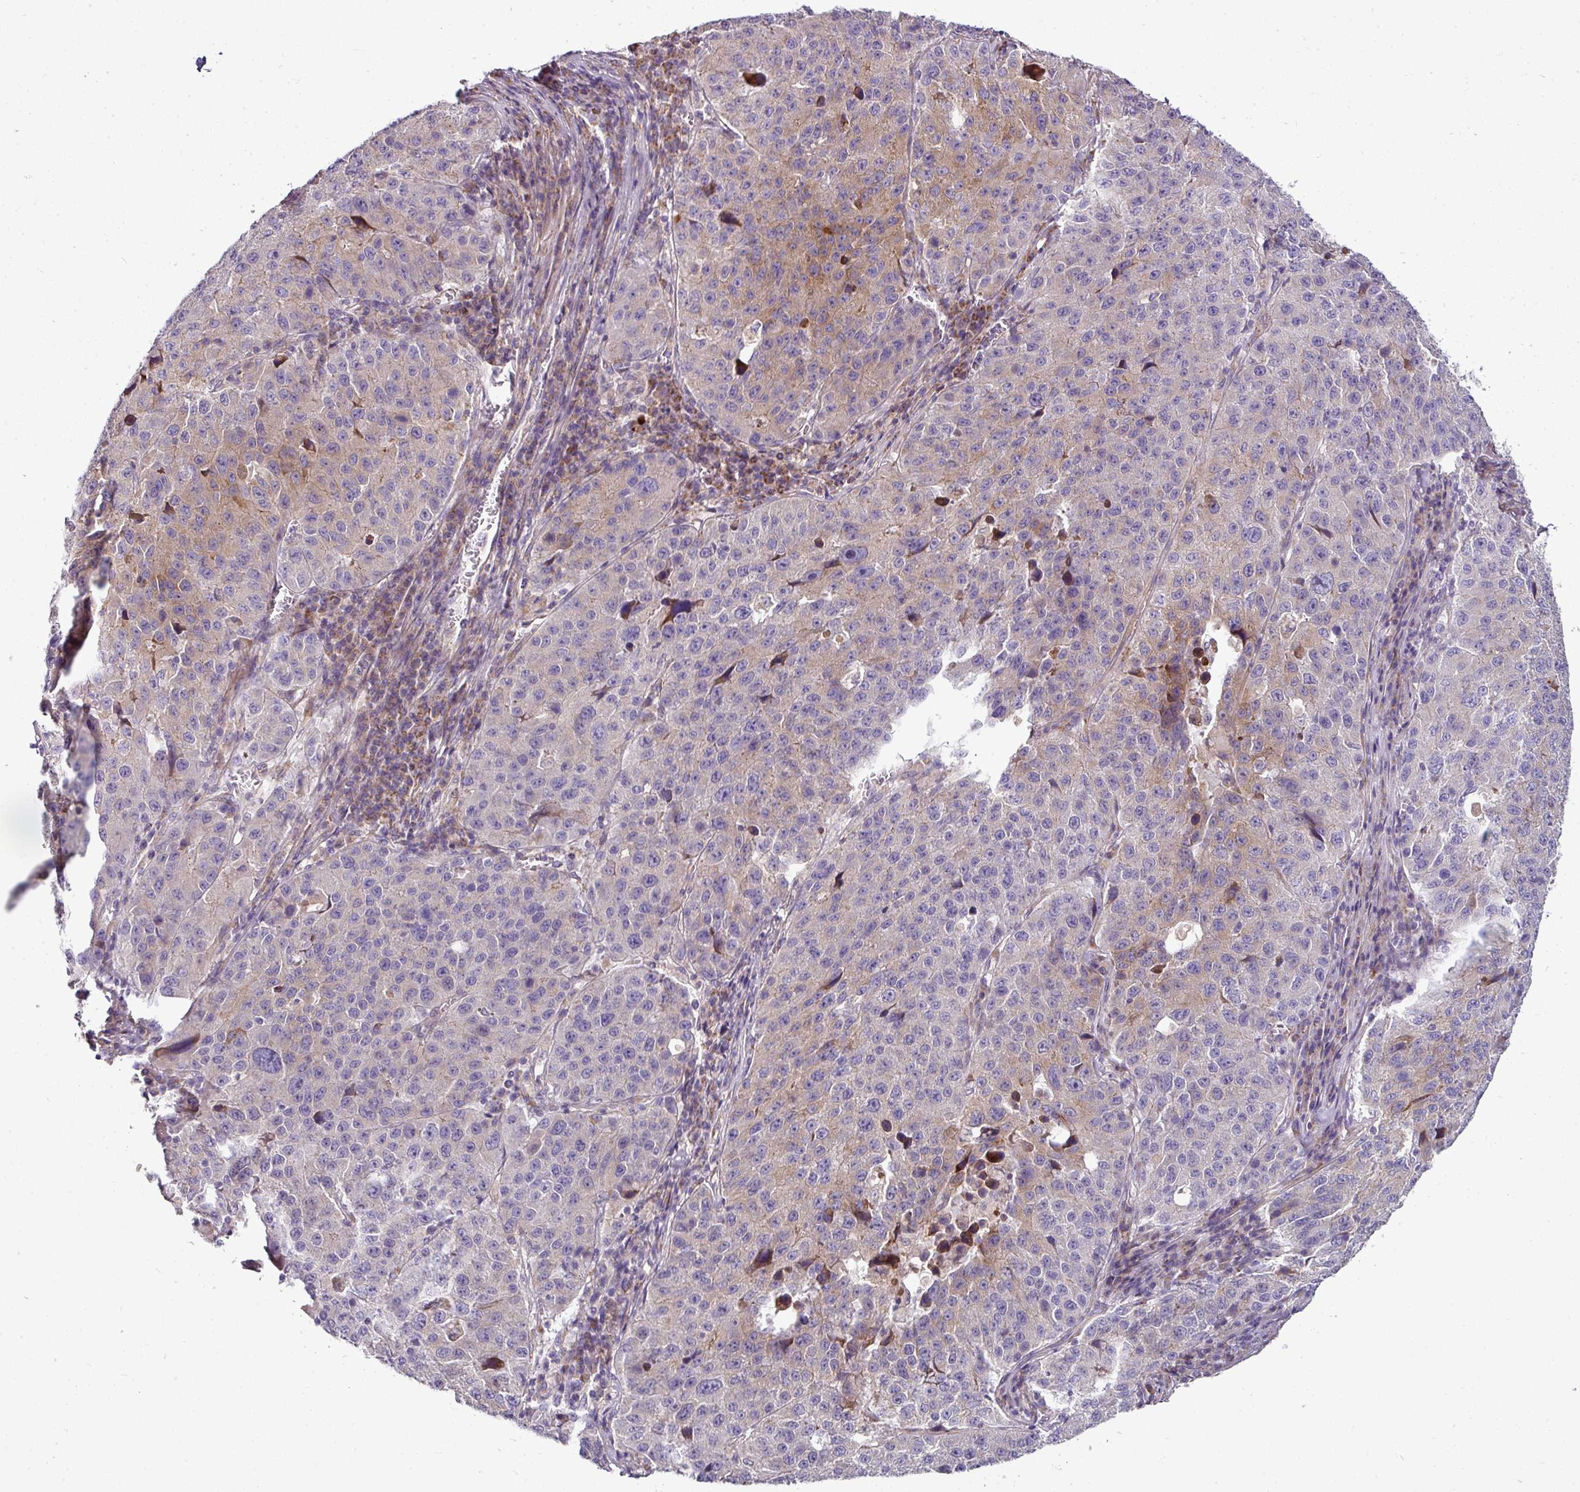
{"staining": {"intensity": "moderate", "quantity": "<25%", "location": "cytoplasmic/membranous"}, "tissue": "stomach cancer", "cell_type": "Tumor cells", "image_type": "cancer", "snomed": [{"axis": "morphology", "description": "Adenocarcinoma, NOS"}, {"axis": "topography", "description": "Stomach"}], "caption": "Stomach cancer (adenocarcinoma) stained with IHC shows moderate cytoplasmic/membranous expression in approximately <25% of tumor cells.", "gene": "GAN", "patient": {"sex": "male", "age": 71}}